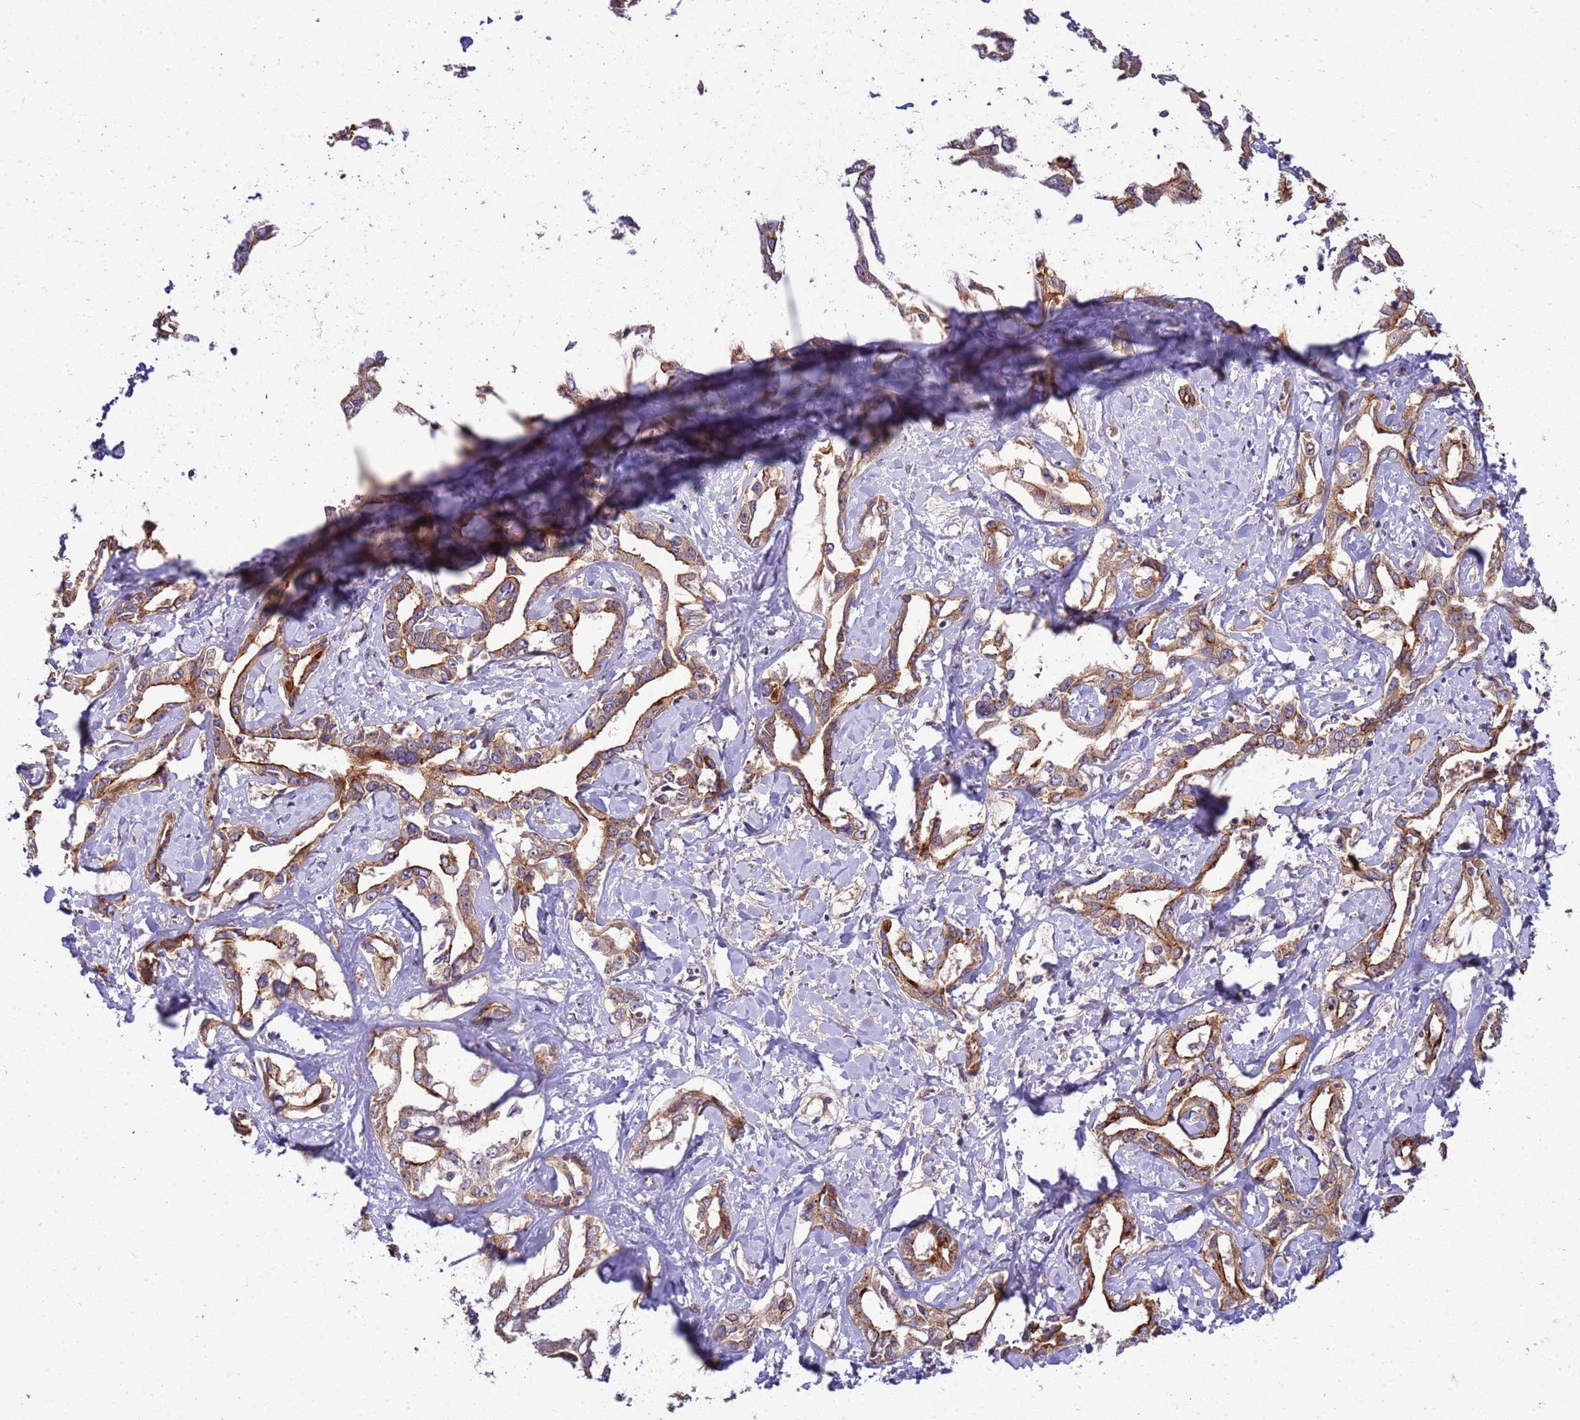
{"staining": {"intensity": "moderate", "quantity": ">75%", "location": "cytoplasmic/membranous"}, "tissue": "liver cancer", "cell_type": "Tumor cells", "image_type": "cancer", "snomed": [{"axis": "morphology", "description": "Cholangiocarcinoma"}, {"axis": "topography", "description": "Liver"}], "caption": "Liver cancer (cholangiocarcinoma) tissue displays moderate cytoplasmic/membranous expression in approximately >75% of tumor cells", "gene": "SMCO3", "patient": {"sex": "male", "age": 59}}